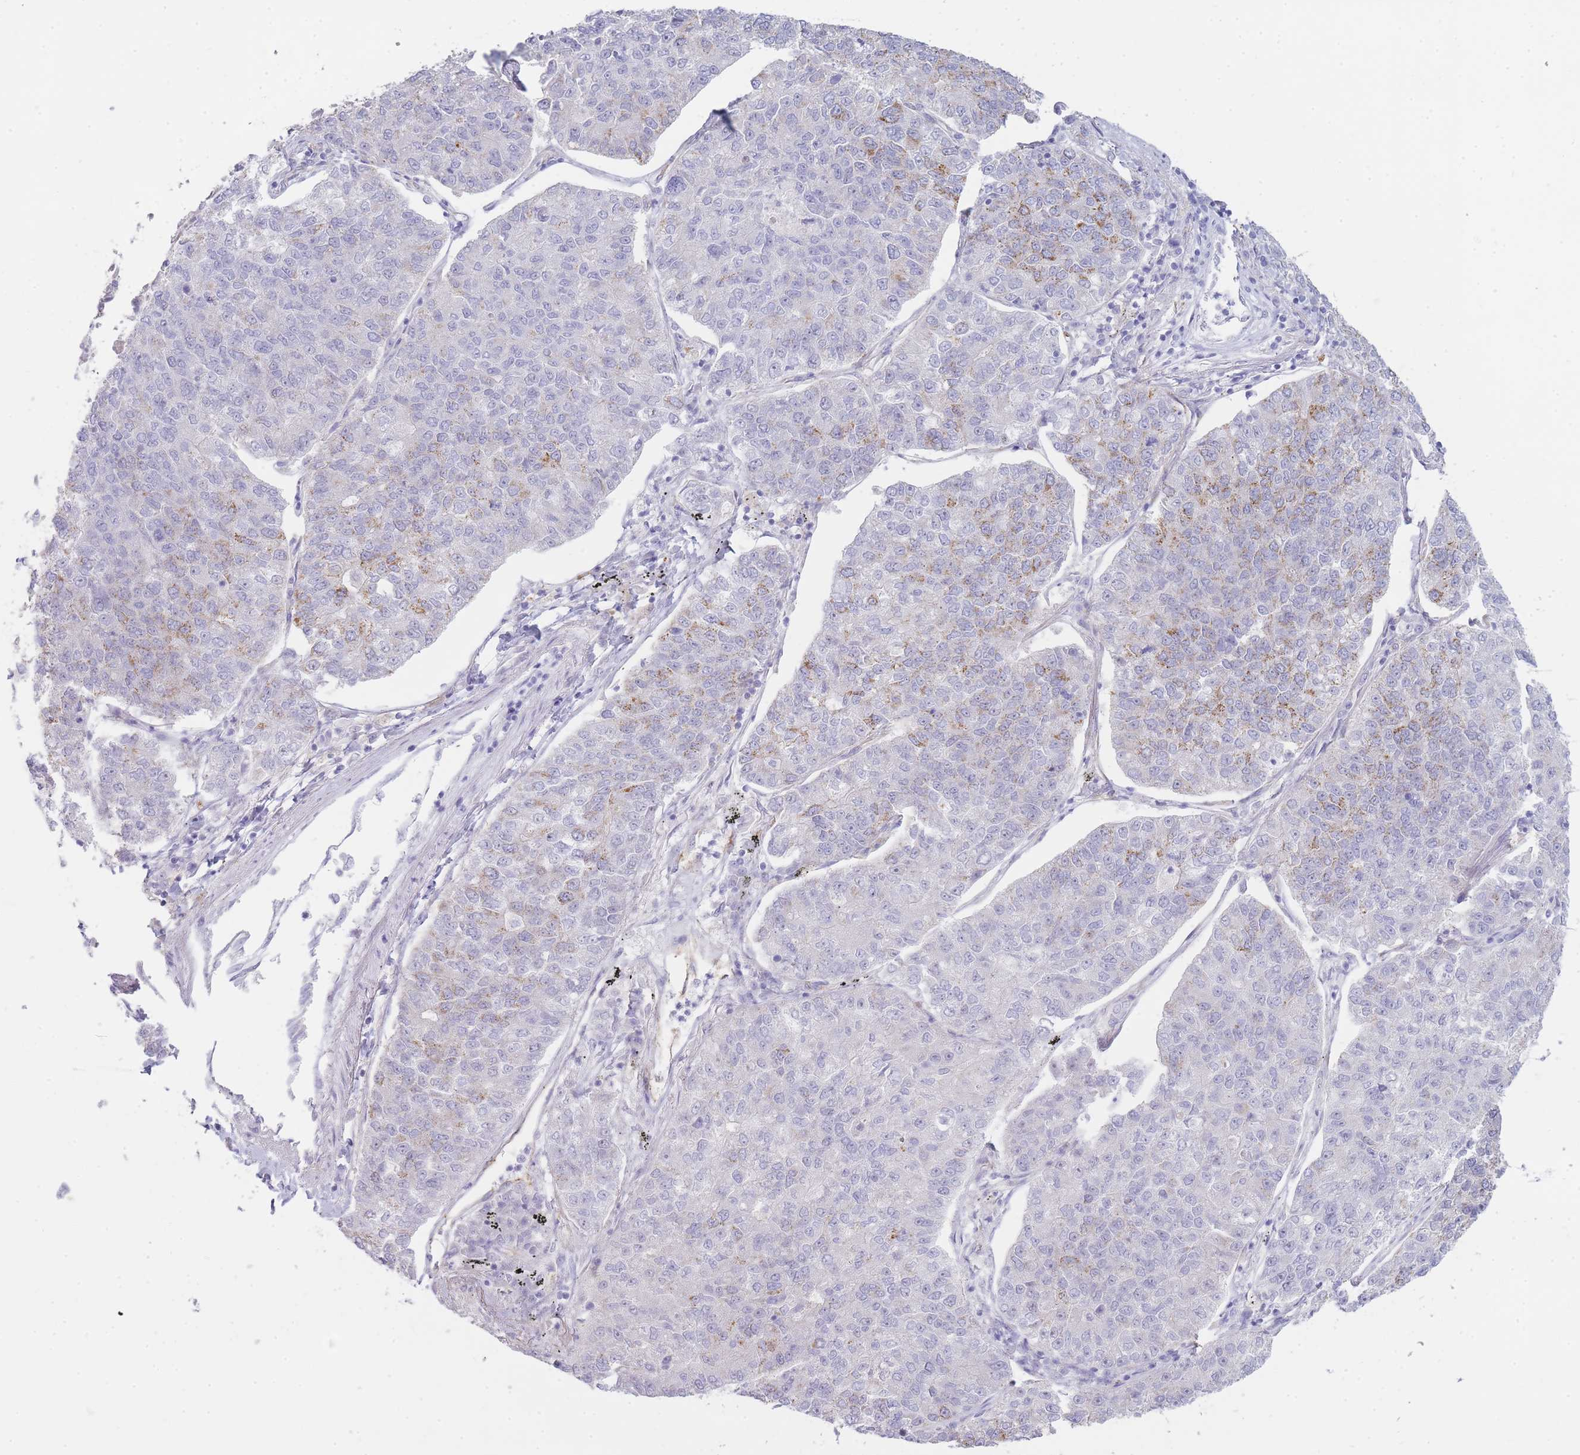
{"staining": {"intensity": "moderate", "quantity": "<25%", "location": "cytoplasmic/membranous"}, "tissue": "lung cancer", "cell_type": "Tumor cells", "image_type": "cancer", "snomed": [{"axis": "morphology", "description": "Adenocarcinoma, NOS"}, {"axis": "topography", "description": "Lung"}], "caption": "Human lung cancer stained for a protein (brown) displays moderate cytoplasmic/membranous positive positivity in approximately <25% of tumor cells.", "gene": "UTP14A", "patient": {"sex": "male", "age": 49}}